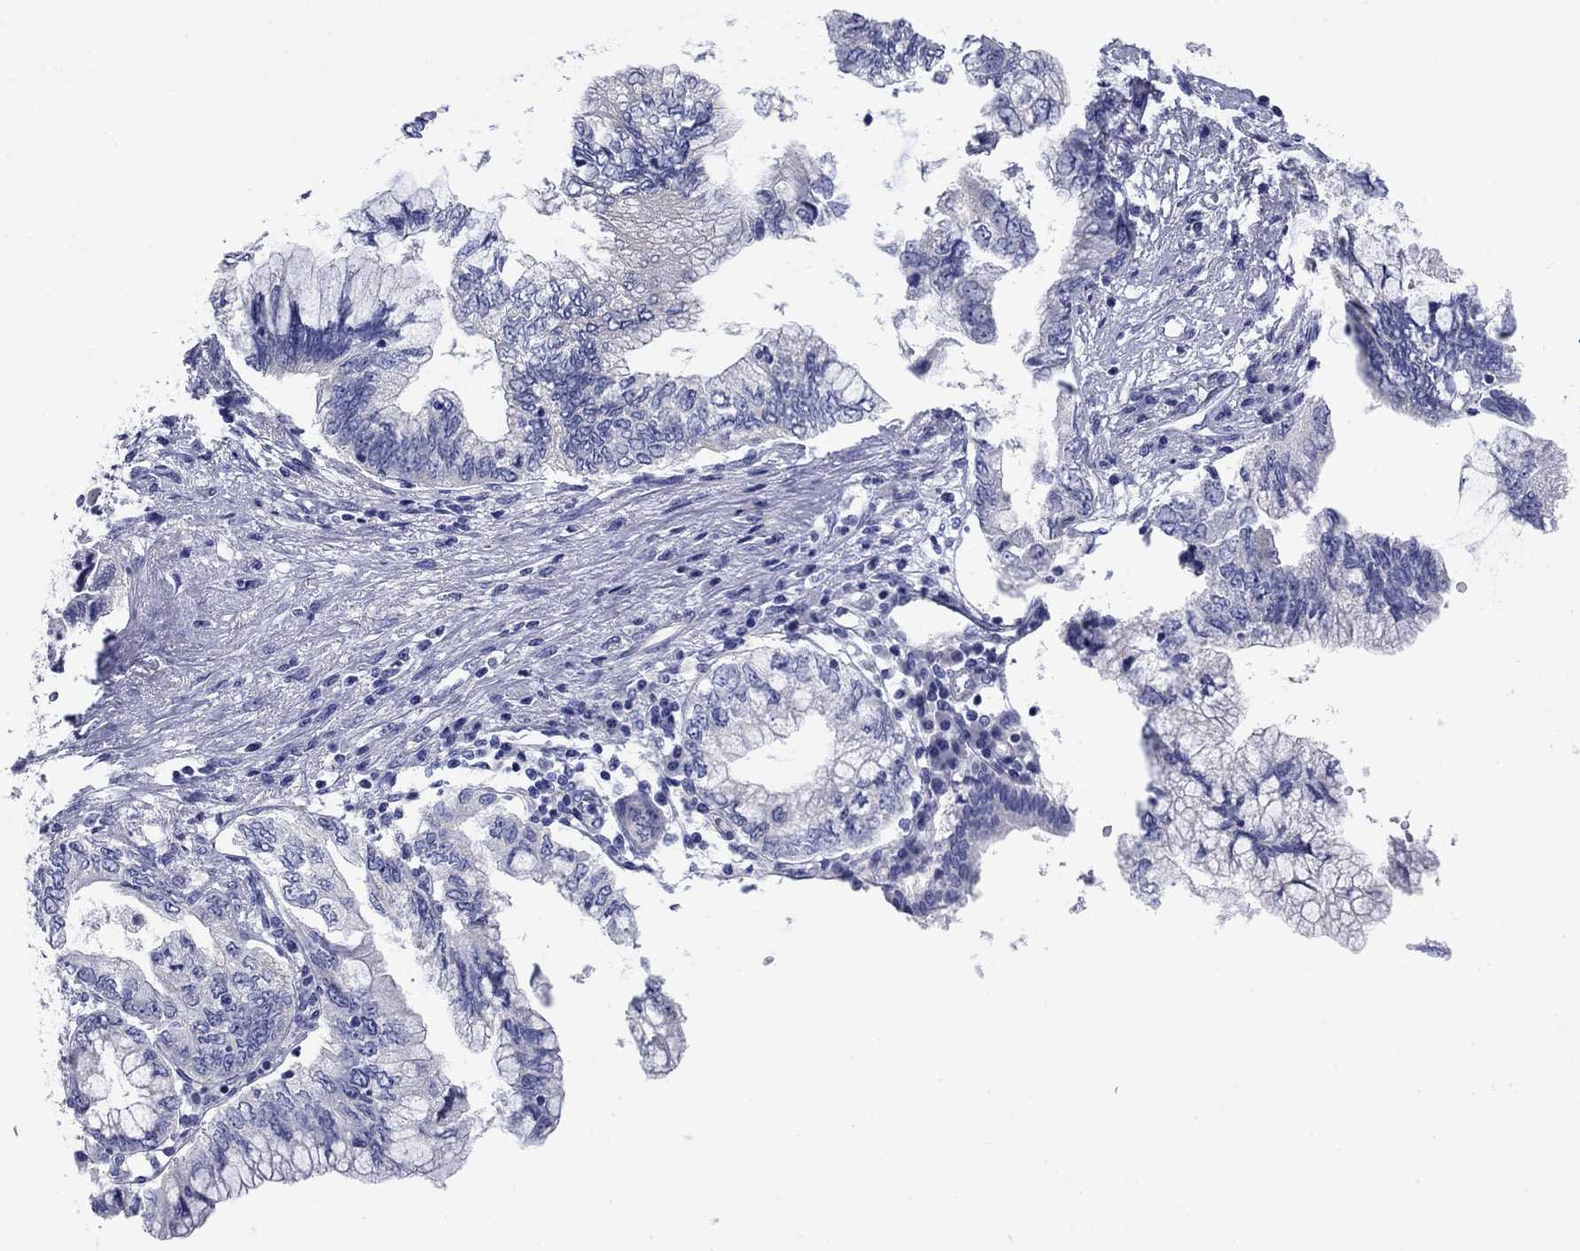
{"staining": {"intensity": "negative", "quantity": "none", "location": "none"}, "tissue": "pancreatic cancer", "cell_type": "Tumor cells", "image_type": "cancer", "snomed": [{"axis": "morphology", "description": "Adenocarcinoma, NOS"}, {"axis": "topography", "description": "Pancreas"}], "caption": "There is no significant staining in tumor cells of pancreatic cancer.", "gene": "PRKCG", "patient": {"sex": "female", "age": 73}}